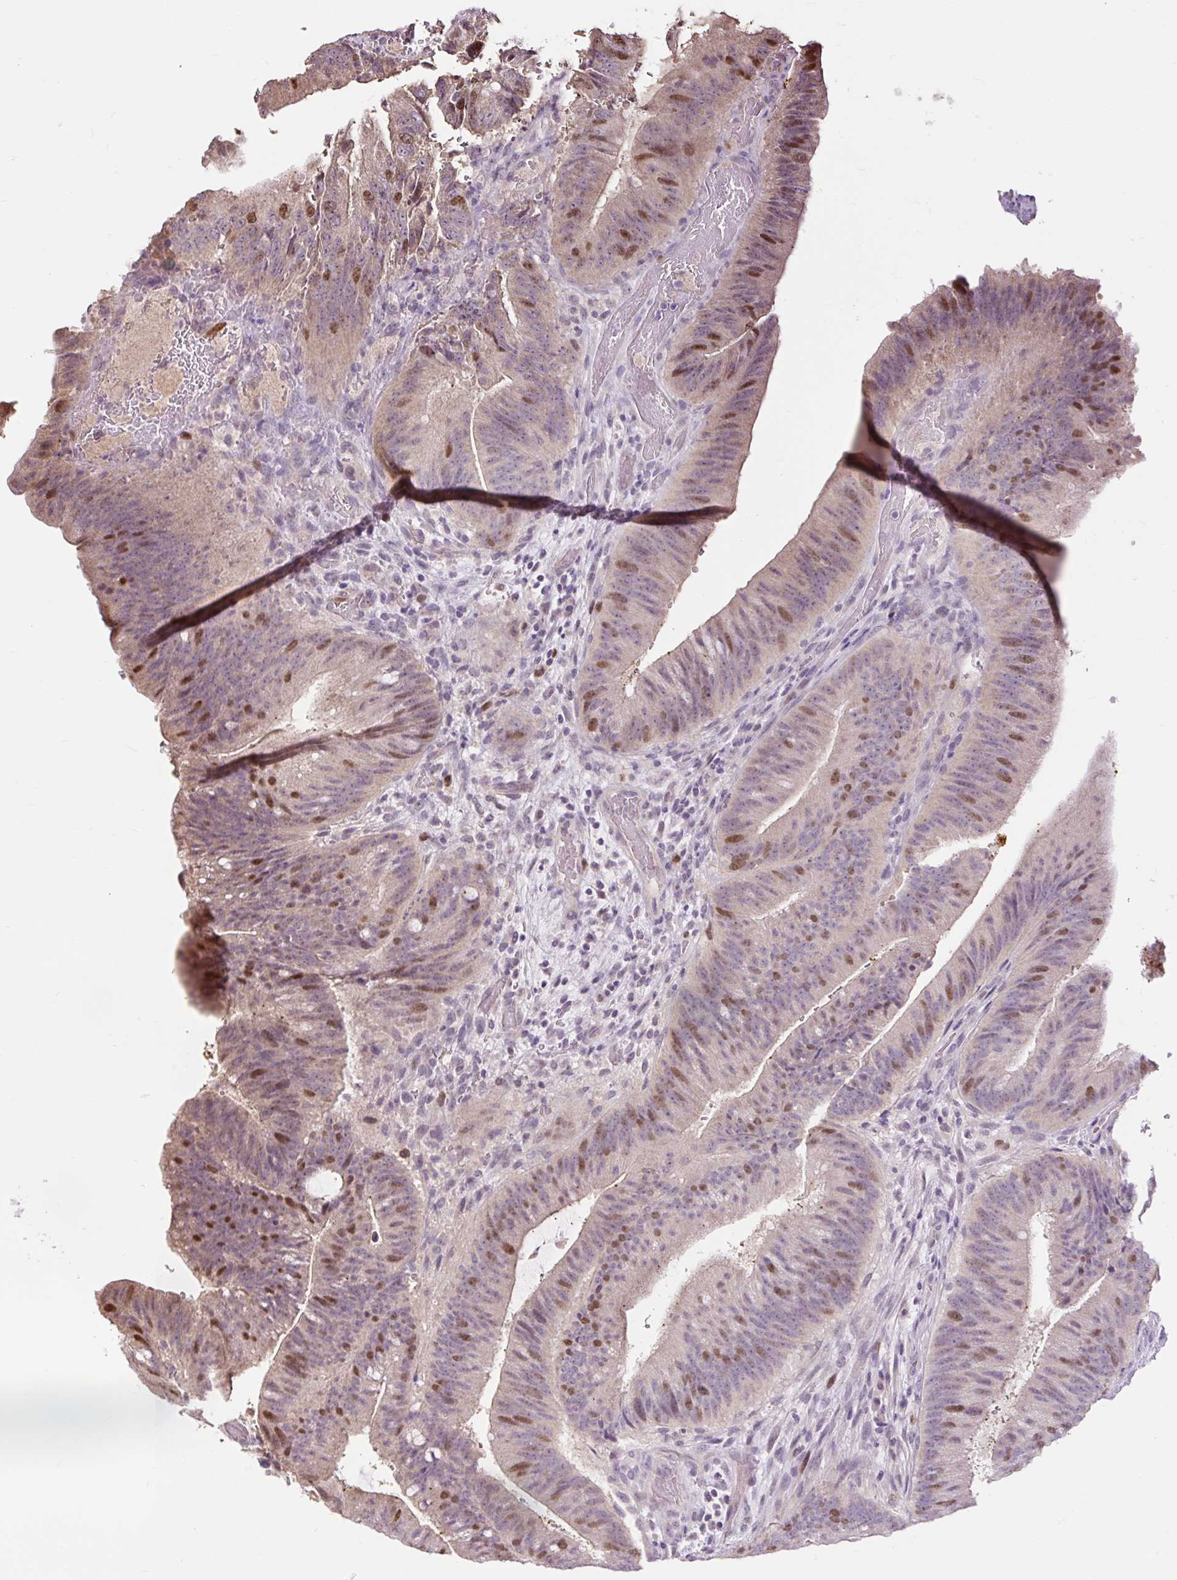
{"staining": {"intensity": "moderate", "quantity": "25%-75%", "location": "cytoplasmic/membranous,nuclear"}, "tissue": "colorectal cancer", "cell_type": "Tumor cells", "image_type": "cancer", "snomed": [{"axis": "morphology", "description": "Adenocarcinoma, NOS"}, {"axis": "topography", "description": "Colon"}], "caption": "The immunohistochemical stain shows moderate cytoplasmic/membranous and nuclear staining in tumor cells of adenocarcinoma (colorectal) tissue. The staining was performed using DAB (3,3'-diaminobenzidine) to visualize the protein expression in brown, while the nuclei were stained in blue with hematoxylin (Magnification: 20x).", "gene": "RACGAP1", "patient": {"sex": "female", "age": 43}}